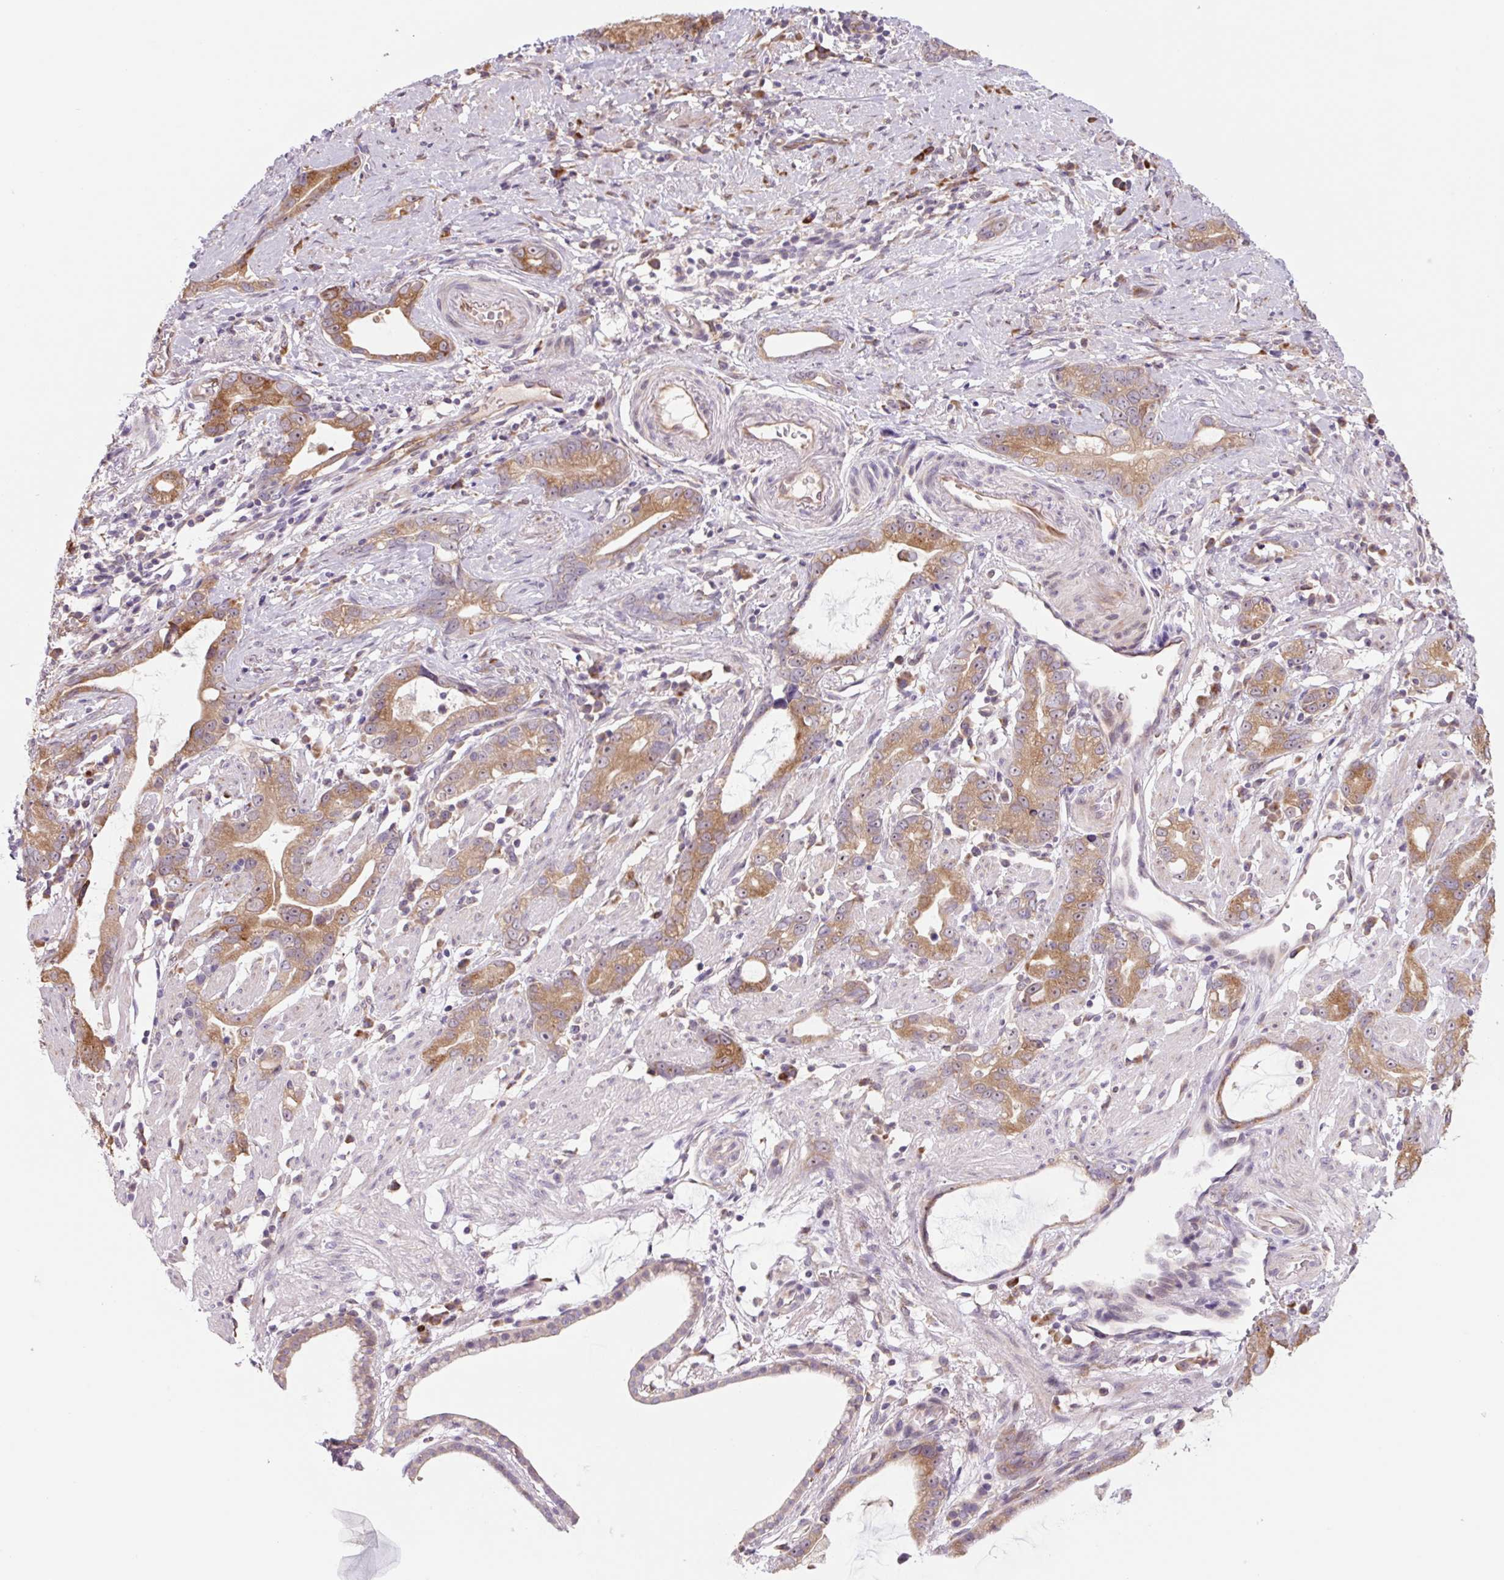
{"staining": {"intensity": "moderate", "quantity": ">75%", "location": "cytoplasmic/membranous"}, "tissue": "stomach cancer", "cell_type": "Tumor cells", "image_type": "cancer", "snomed": [{"axis": "morphology", "description": "Adenocarcinoma, NOS"}, {"axis": "topography", "description": "Stomach"}], "caption": "High-magnification brightfield microscopy of stomach adenocarcinoma stained with DAB (brown) and counterstained with hematoxylin (blue). tumor cells exhibit moderate cytoplasmic/membranous staining is appreciated in approximately>75% of cells. (Stains: DAB (3,3'-diaminobenzidine) in brown, nuclei in blue, Microscopy: brightfield microscopy at high magnification).", "gene": "PLA2G4A", "patient": {"sex": "male", "age": 55}}